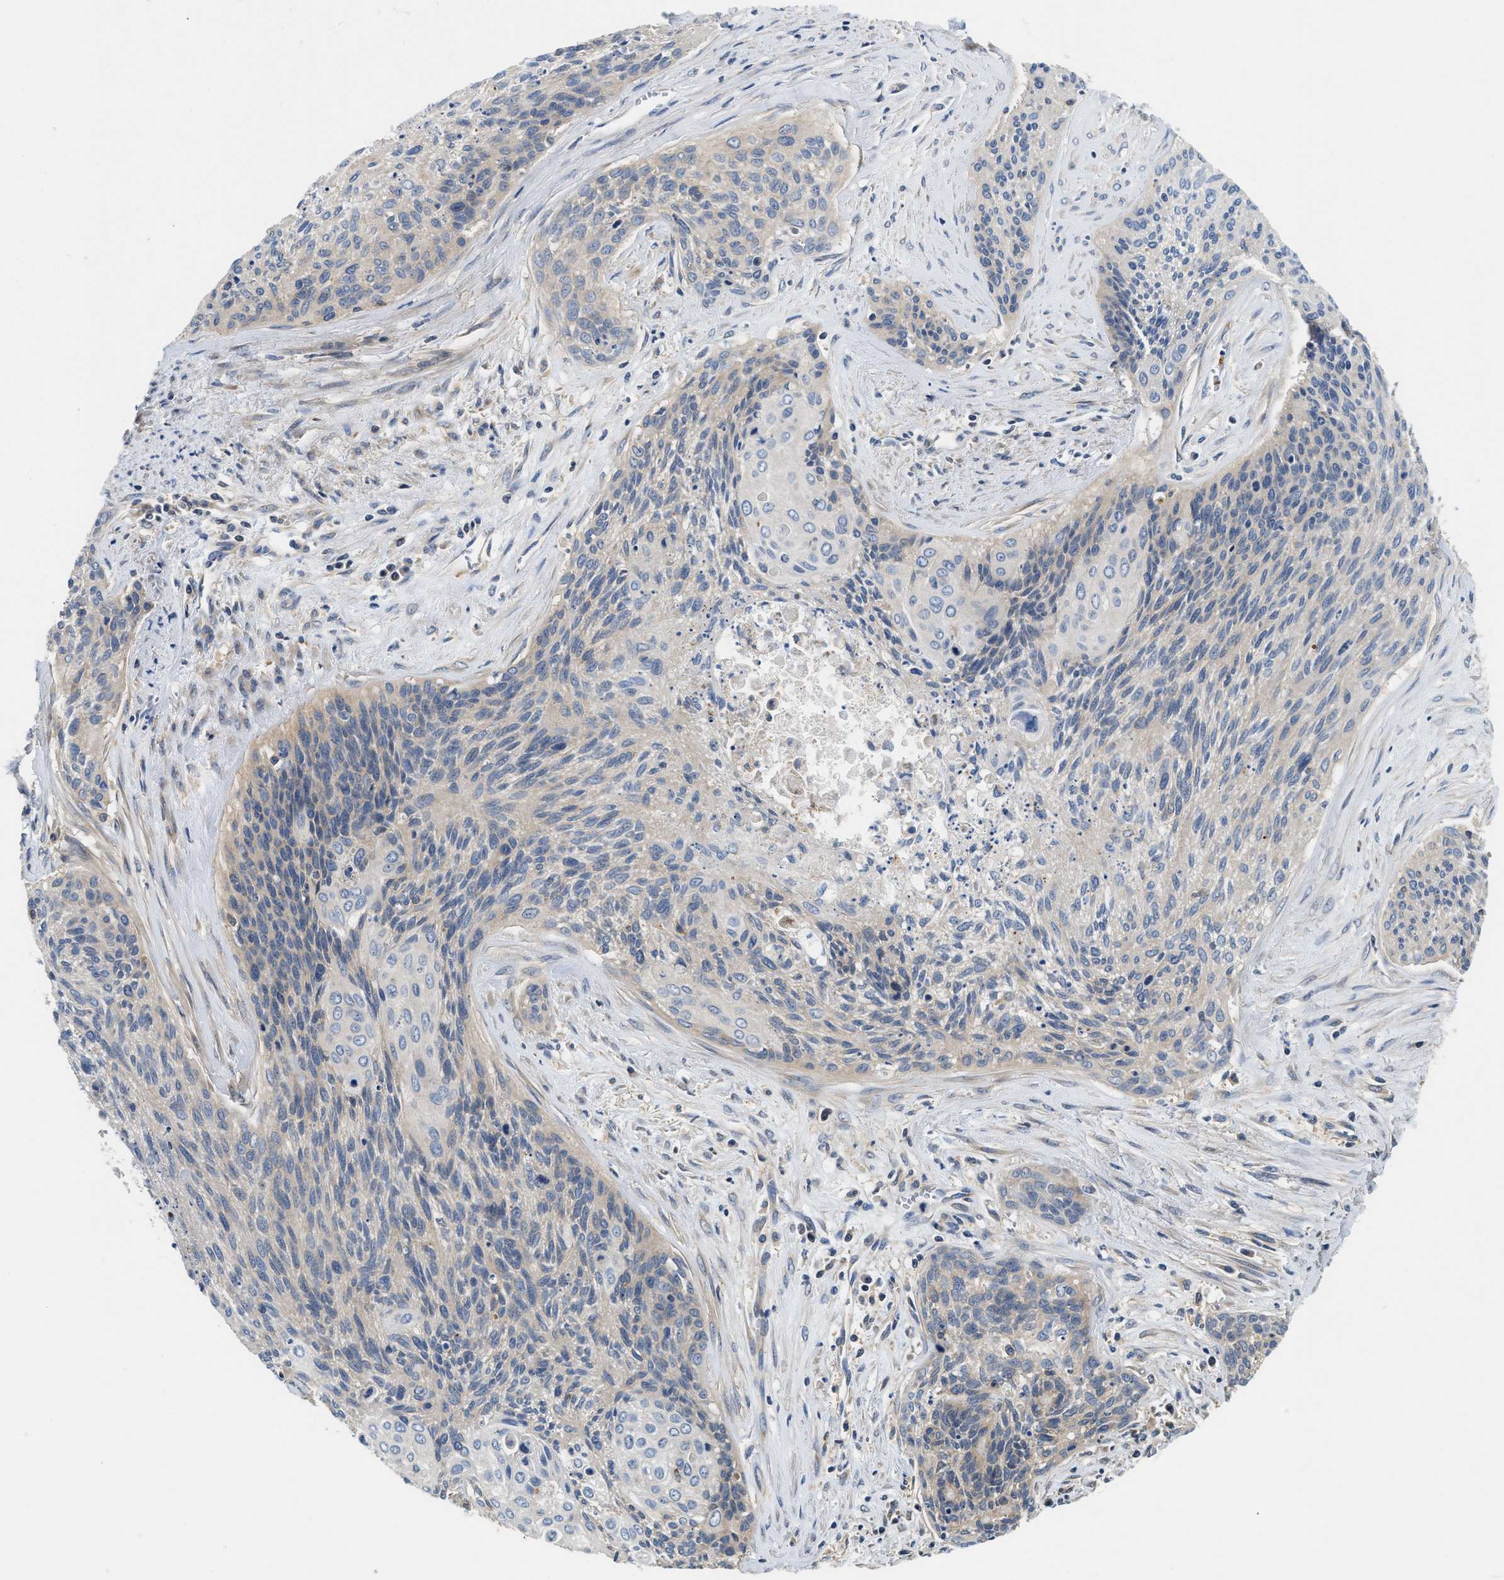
{"staining": {"intensity": "negative", "quantity": "none", "location": "none"}, "tissue": "cervical cancer", "cell_type": "Tumor cells", "image_type": "cancer", "snomed": [{"axis": "morphology", "description": "Squamous cell carcinoma, NOS"}, {"axis": "topography", "description": "Cervix"}], "caption": "Micrograph shows no protein positivity in tumor cells of squamous cell carcinoma (cervical) tissue.", "gene": "CCM2", "patient": {"sex": "female", "age": 55}}